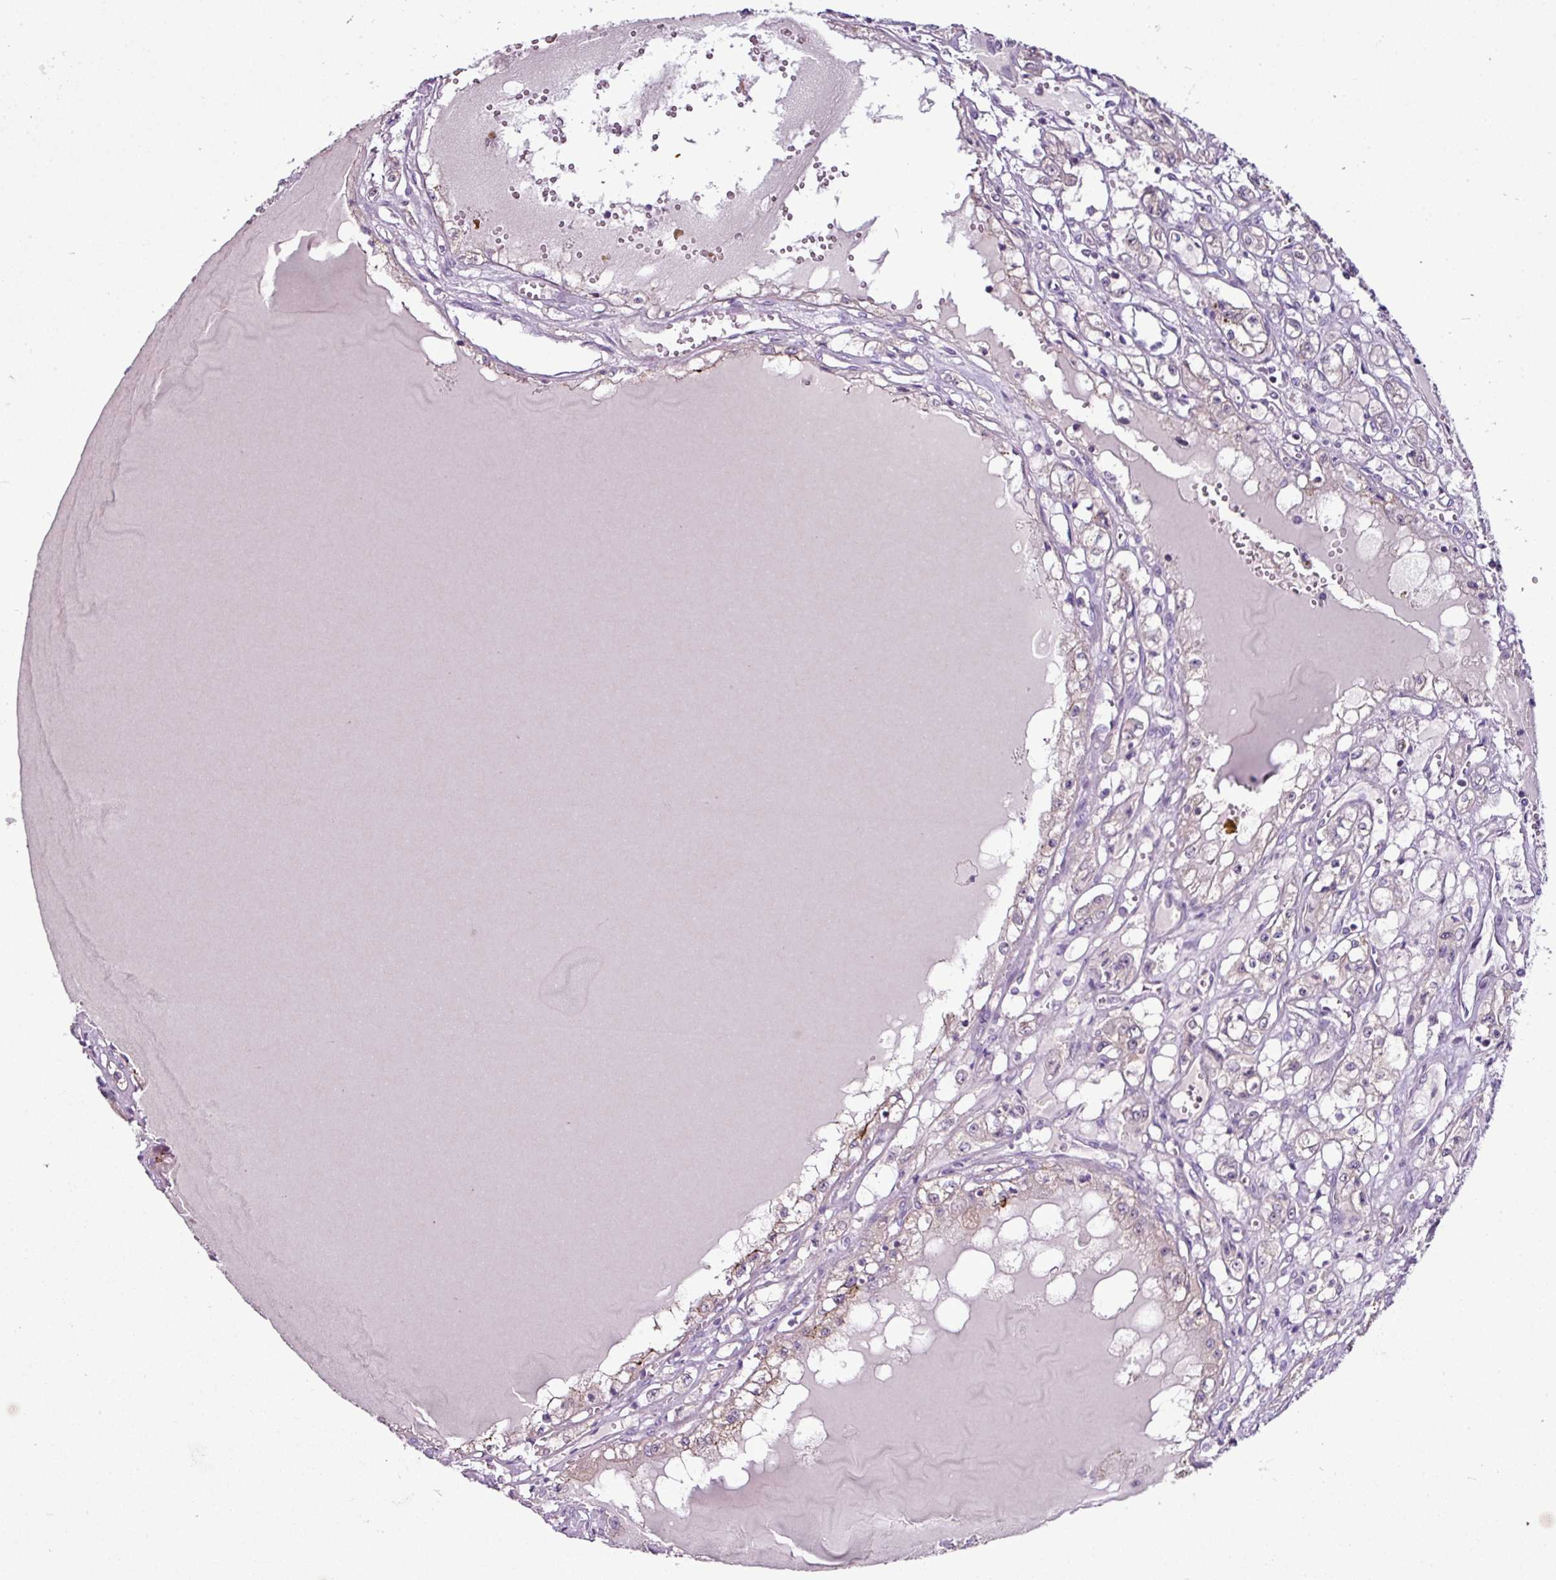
{"staining": {"intensity": "negative", "quantity": "none", "location": "none"}, "tissue": "renal cancer", "cell_type": "Tumor cells", "image_type": "cancer", "snomed": [{"axis": "morphology", "description": "Adenocarcinoma, NOS"}, {"axis": "topography", "description": "Kidney"}], "caption": "Micrograph shows no protein positivity in tumor cells of renal cancer tissue.", "gene": "AGAP5", "patient": {"sex": "male", "age": 56}}